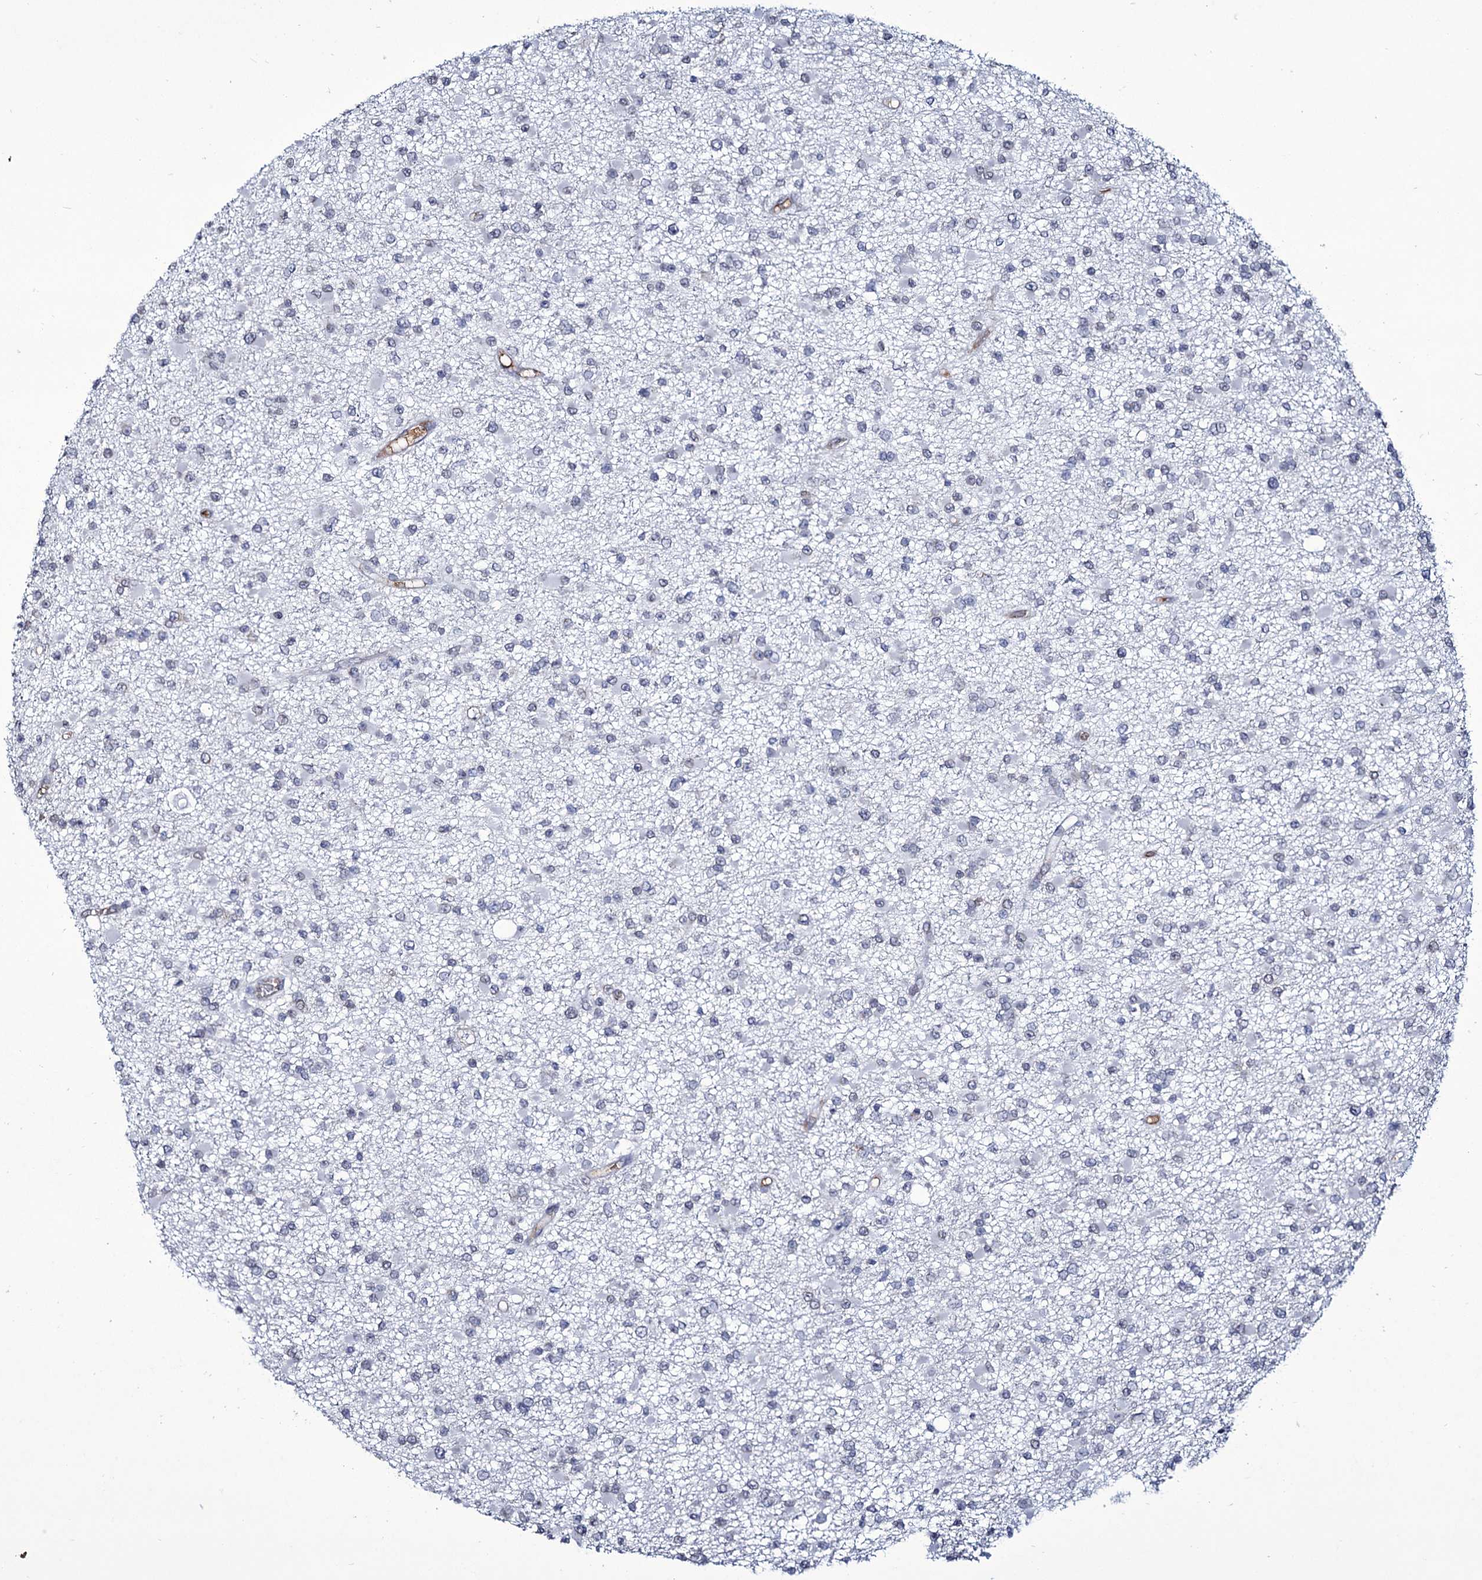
{"staining": {"intensity": "negative", "quantity": "none", "location": "none"}, "tissue": "glioma", "cell_type": "Tumor cells", "image_type": "cancer", "snomed": [{"axis": "morphology", "description": "Glioma, malignant, Low grade"}, {"axis": "topography", "description": "Brain"}], "caption": "Immunohistochemical staining of glioma exhibits no significant staining in tumor cells.", "gene": "ZC3H12C", "patient": {"sex": "female", "age": 22}}